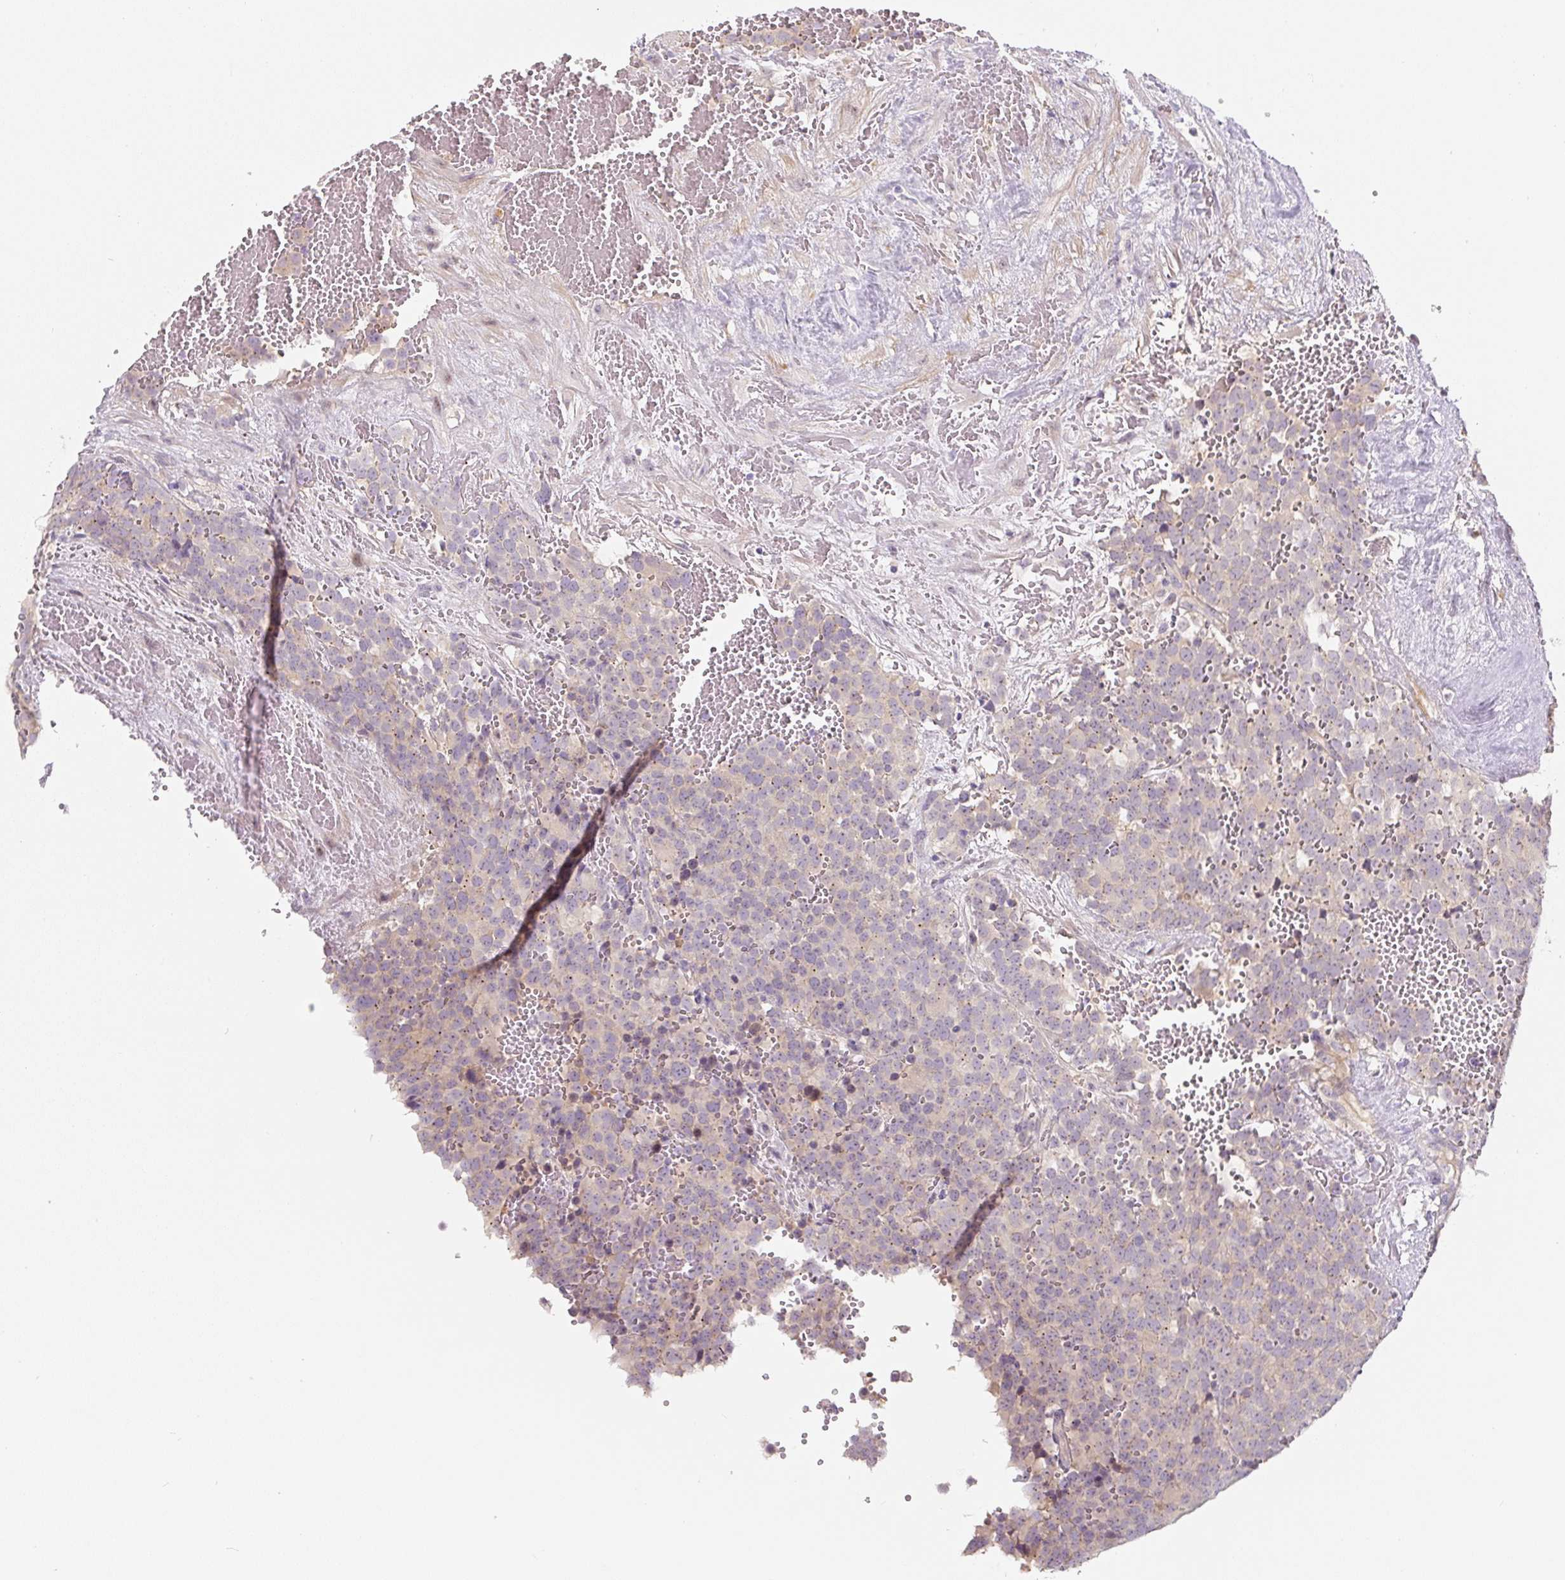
{"staining": {"intensity": "negative", "quantity": "none", "location": "none"}, "tissue": "testis cancer", "cell_type": "Tumor cells", "image_type": "cancer", "snomed": [{"axis": "morphology", "description": "Seminoma, NOS"}, {"axis": "topography", "description": "Testis"}], "caption": "IHC of testis seminoma shows no staining in tumor cells.", "gene": "PWWP3B", "patient": {"sex": "male", "age": 71}}